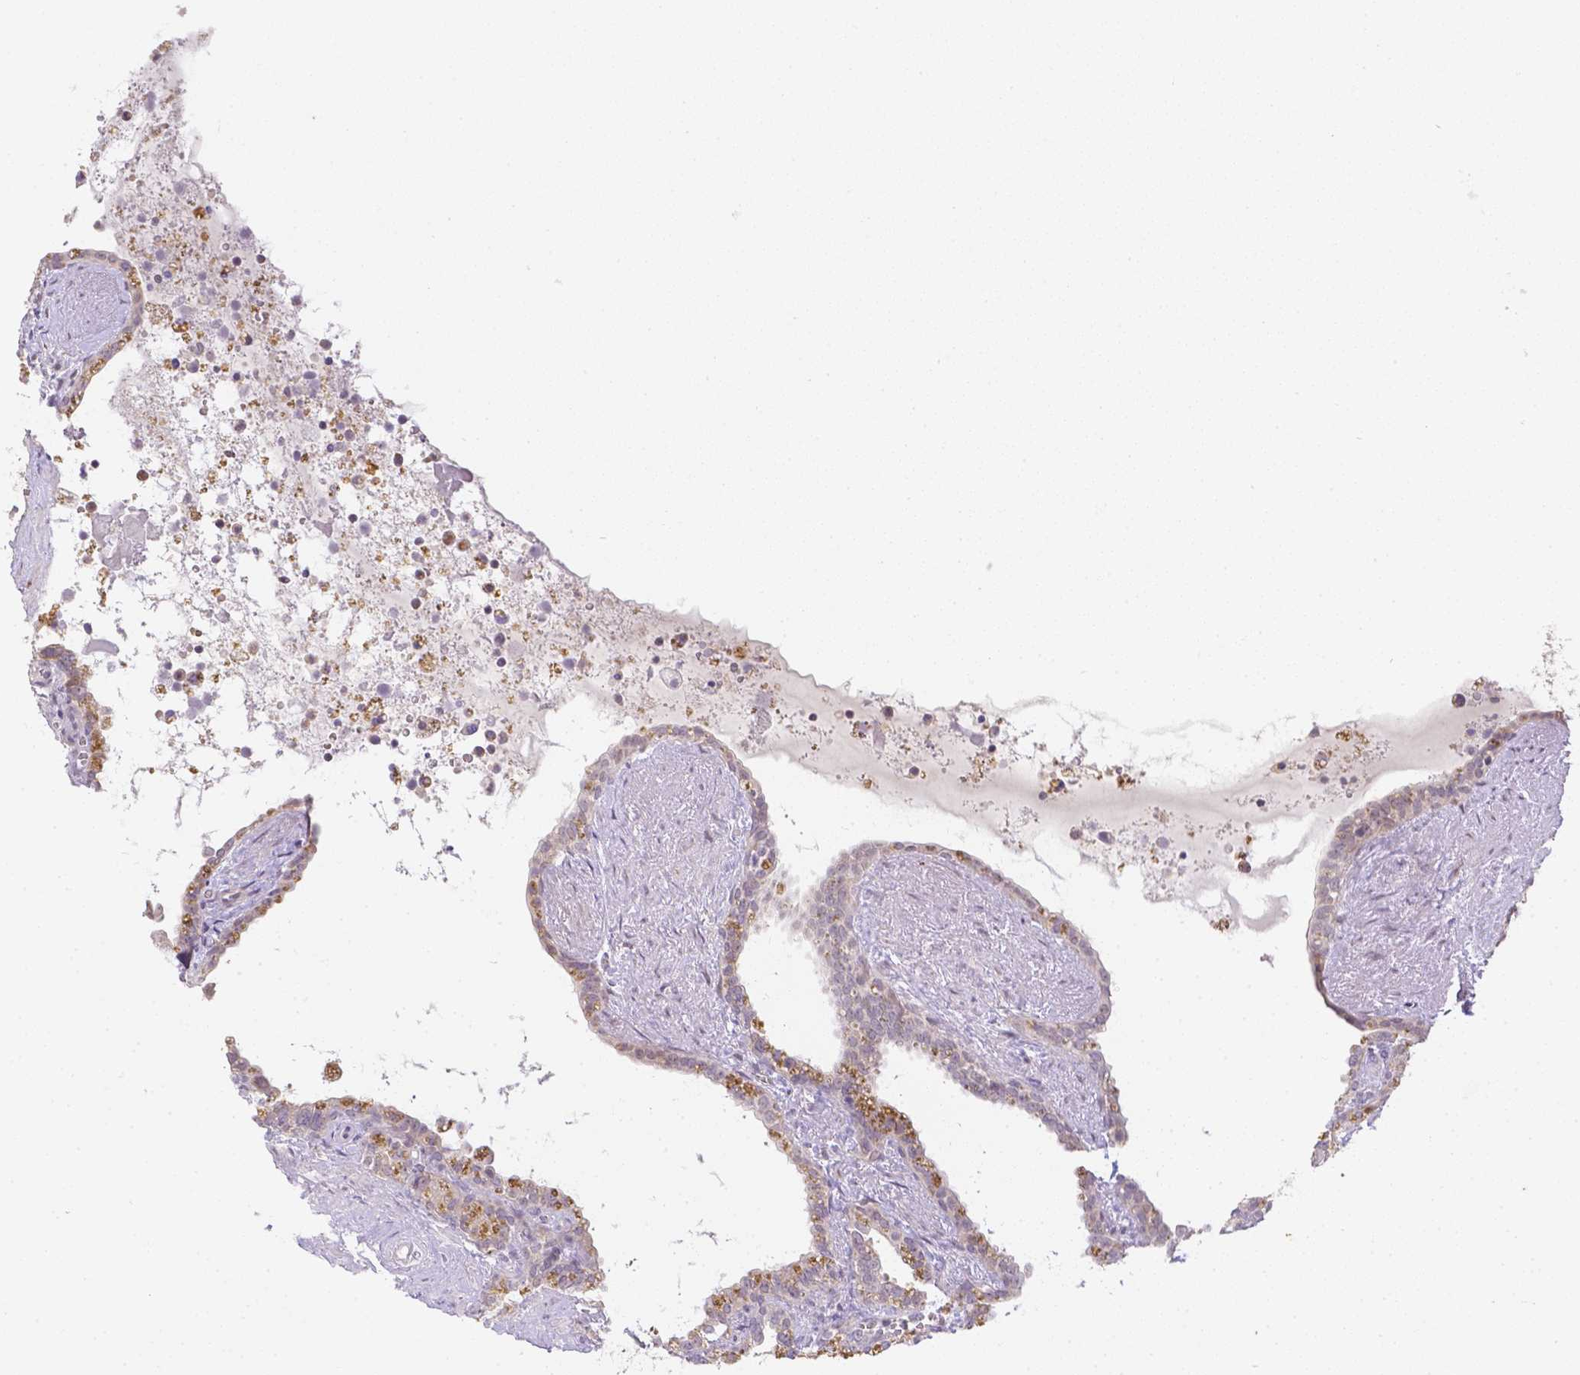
{"staining": {"intensity": "weak", "quantity": "<25%", "location": "cytoplasmic/membranous"}, "tissue": "seminal vesicle", "cell_type": "Glandular cells", "image_type": "normal", "snomed": [{"axis": "morphology", "description": "Normal tissue, NOS"}, {"axis": "topography", "description": "Seminal veicle"}], "caption": "The image reveals no significant expression in glandular cells of seminal vesicle. (DAB immunohistochemistry (IHC), high magnification).", "gene": "ZNF280B", "patient": {"sex": "male", "age": 76}}